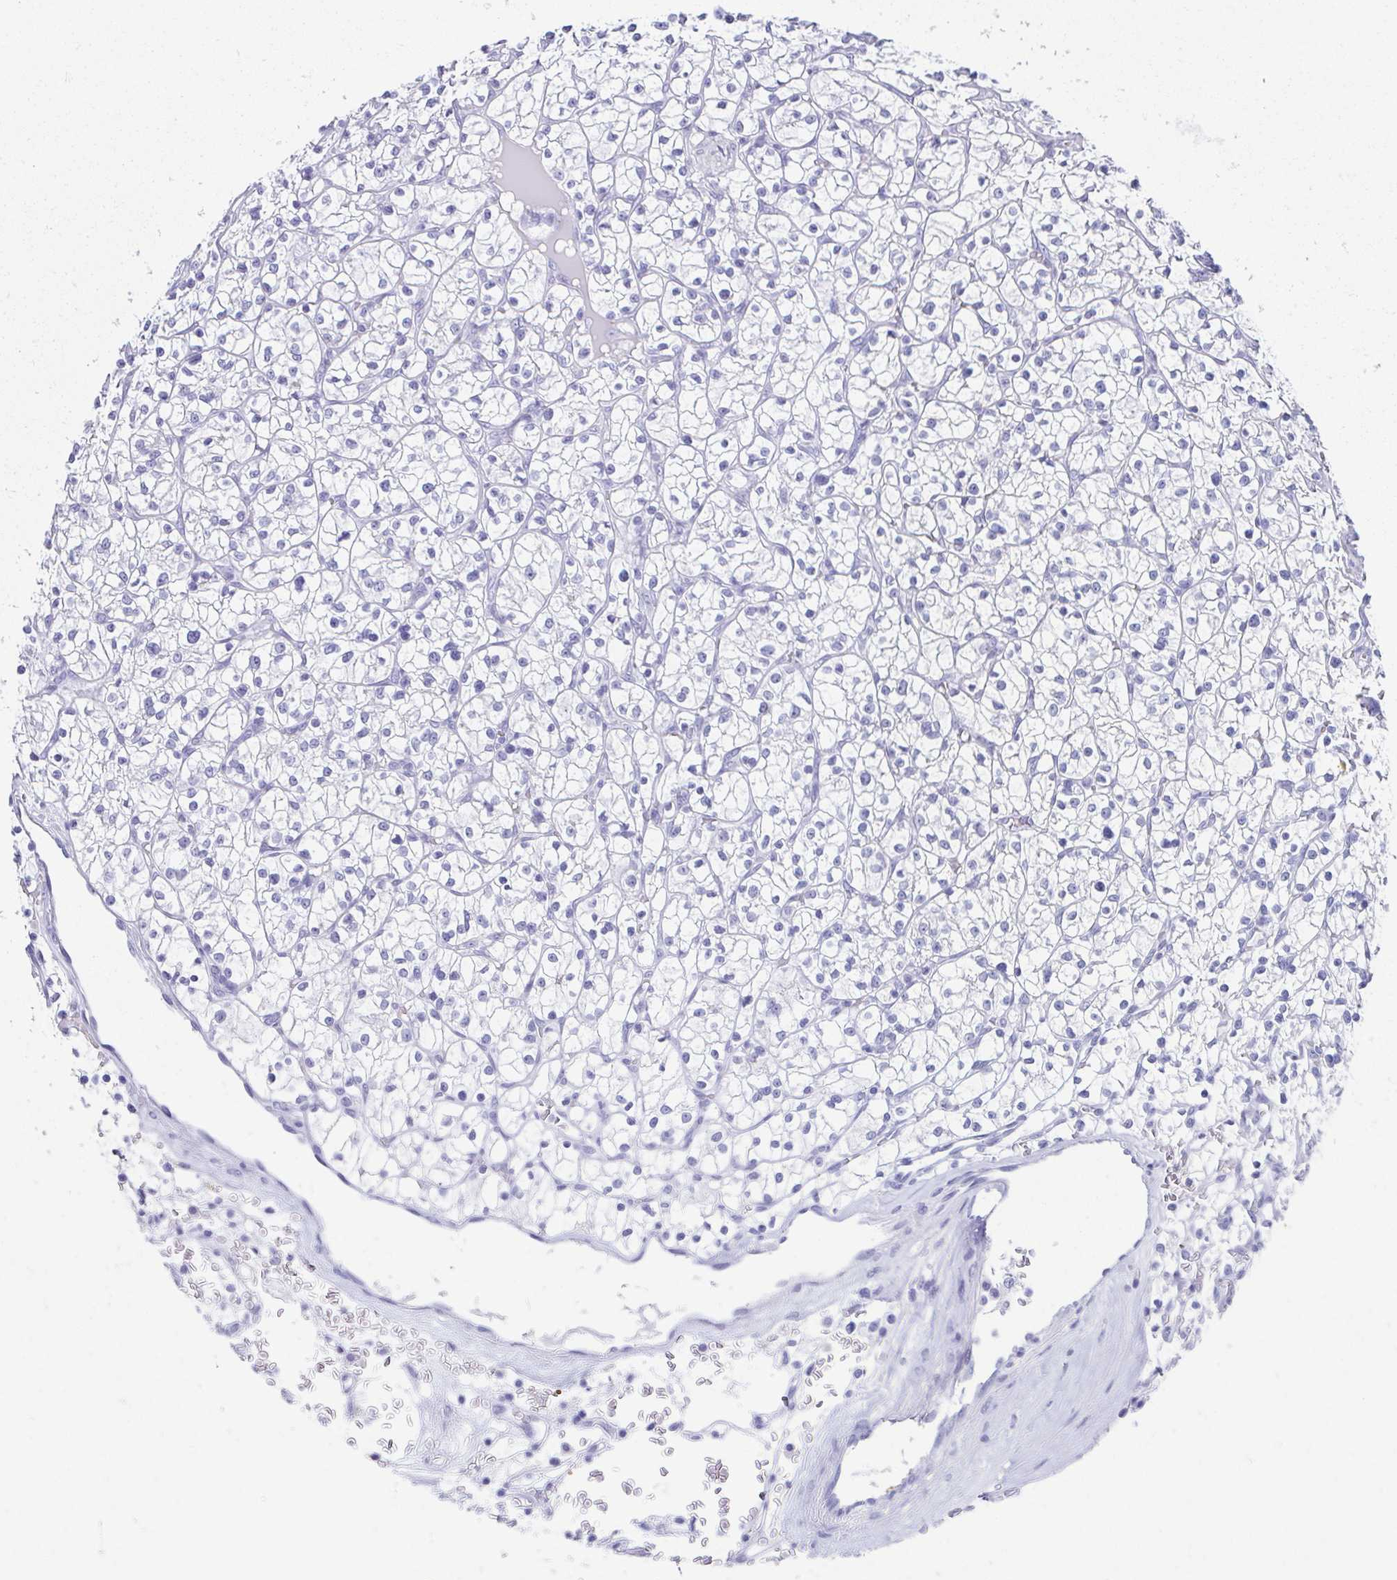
{"staining": {"intensity": "negative", "quantity": "none", "location": "none"}, "tissue": "renal cancer", "cell_type": "Tumor cells", "image_type": "cancer", "snomed": [{"axis": "morphology", "description": "Adenocarcinoma, NOS"}, {"axis": "topography", "description": "Kidney"}], "caption": "Immunohistochemistry of human adenocarcinoma (renal) shows no expression in tumor cells.", "gene": "ESX1", "patient": {"sex": "female", "age": 64}}